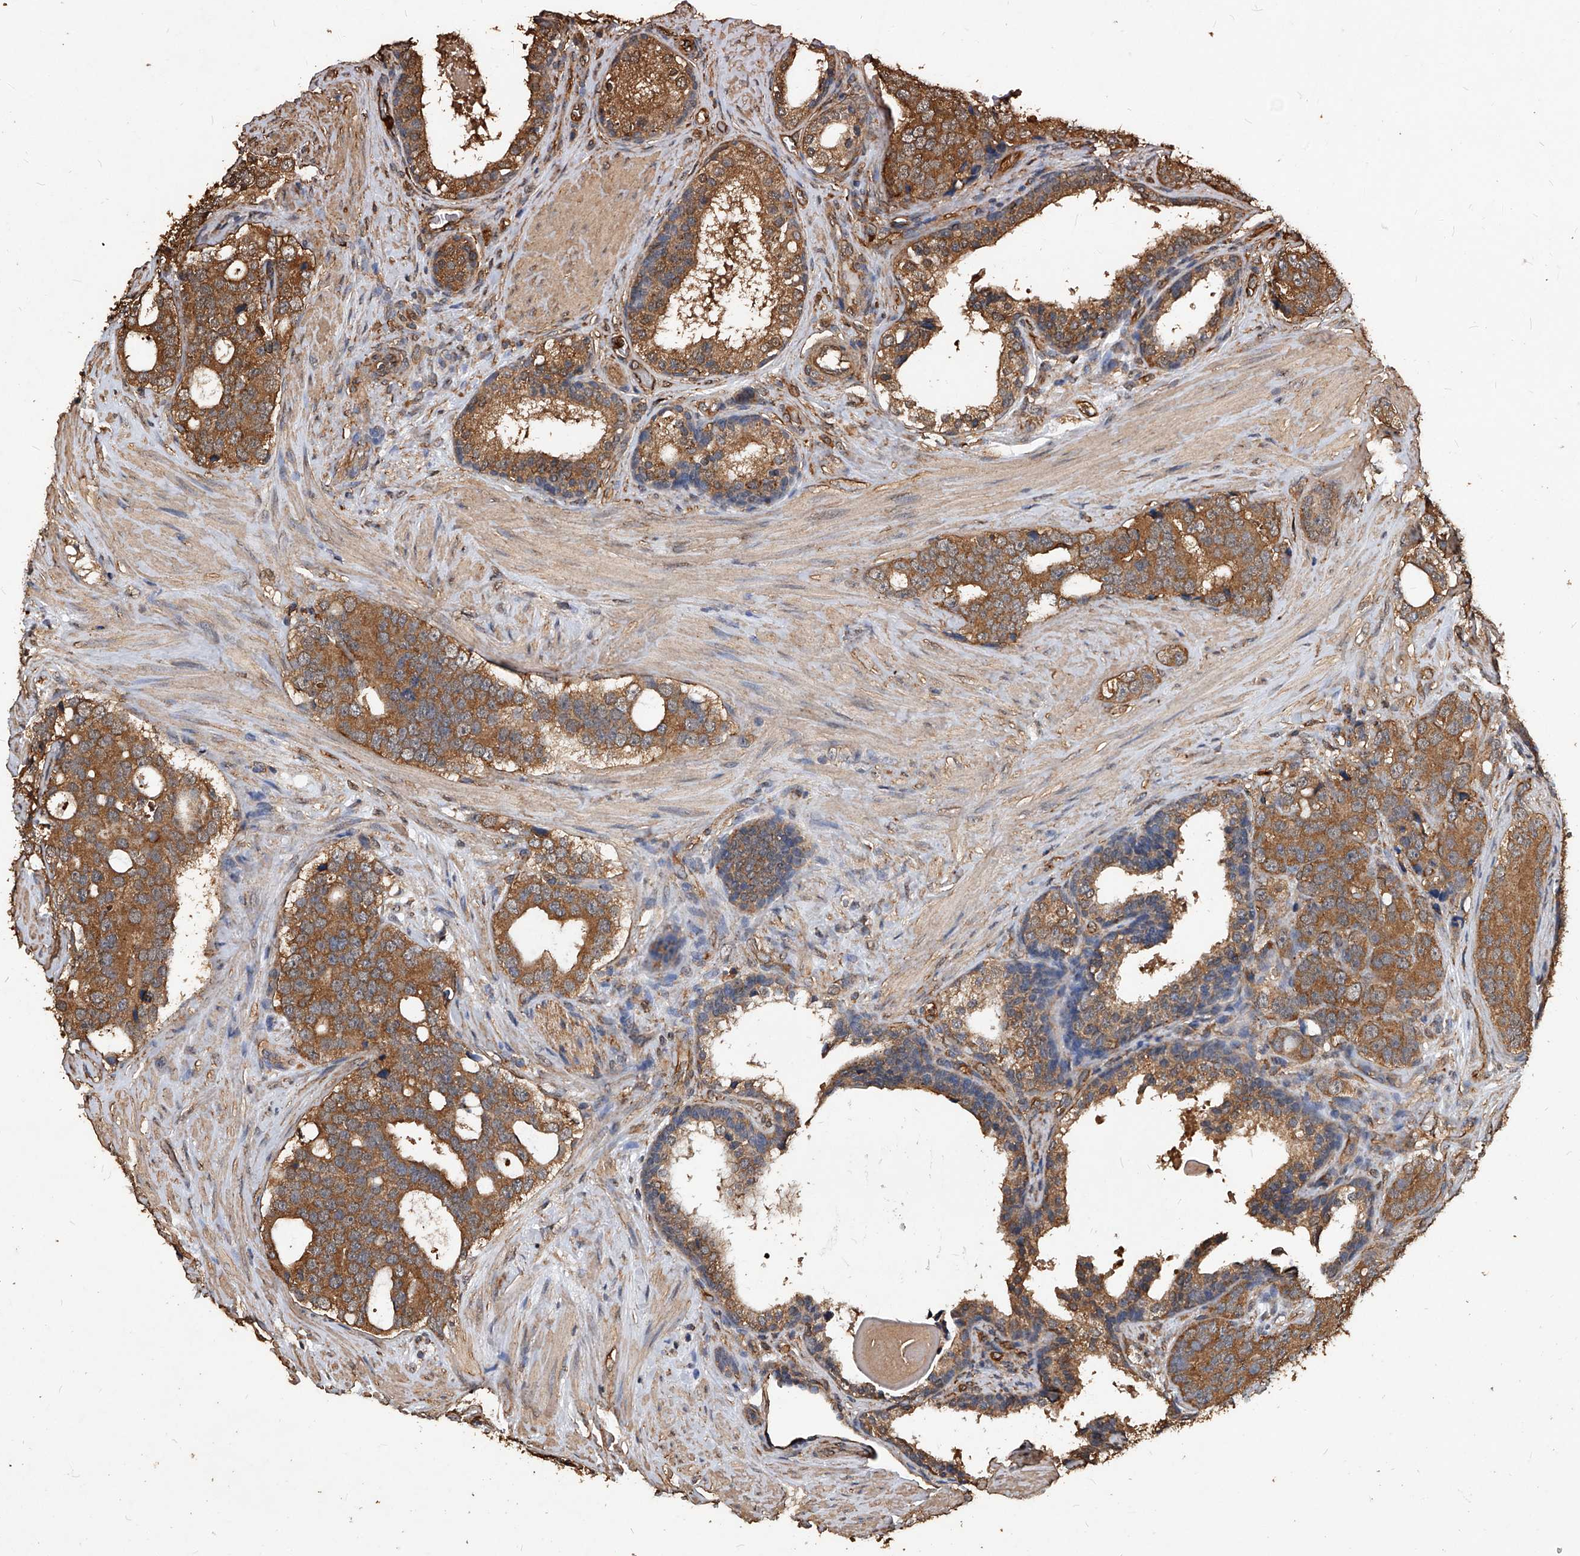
{"staining": {"intensity": "moderate", "quantity": ">75%", "location": "cytoplasmic/membranous"}, "tissue": "prostate cancer", "cell_type": "Tumor cells", "image_type": "cancer", "snomed": [{"axis": "morphology", "description": "Adenocarcinoma, High grade"}, {"axis": "topography", "description": "Prostate"}], "caption": "A brown stain highlights moderate cytoplasmic/membranous positivity of a protein in high-grade adenocarcinoma (prostate) tumor cells. (DAB (3,3'-diaminobenzidine) IHC with brightfield microscopy, high magnification).", "gene": "UCP2", "patient": {"sex": "male", "age": 56}}